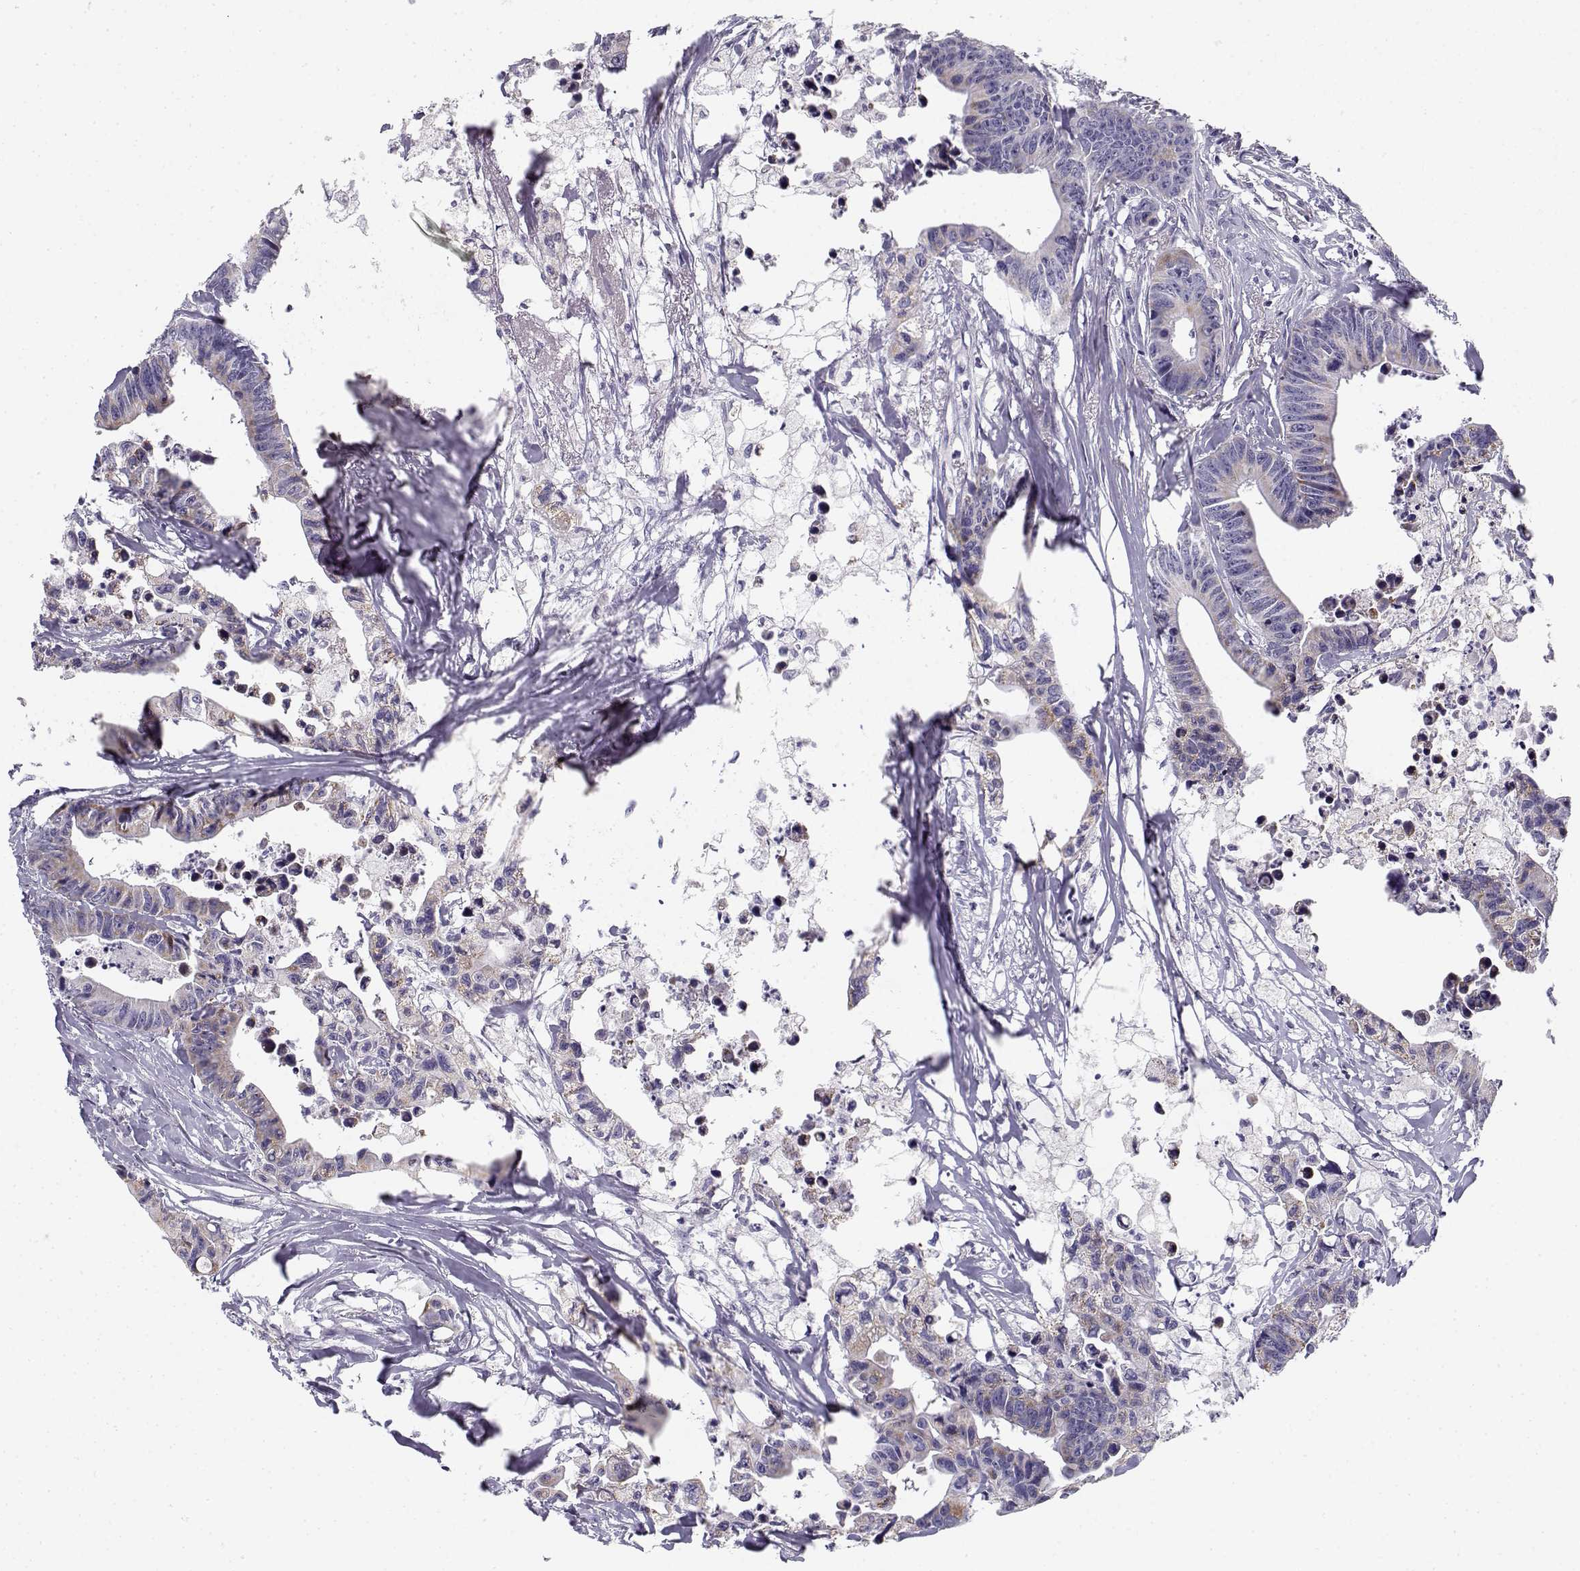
{"staining": {"intensity": "weak", "quantity": "<25%", "location": "cytoplasmic/membranous"}, "tissue": "colorectal cancer", "cell_type": "Tumor cells", "image_type": "cancer", "snomed": [{"axis": "morphology", "description": "Adenocarcinoma, NOS"}, {"axis": "topography", "description": "Colon"}], "caption": "The micrograph demonstrates no staining of tumor cells in colorectal cancer.", "gene": "CREB3L3", "patient": {"sex": "female", "age": 87}}